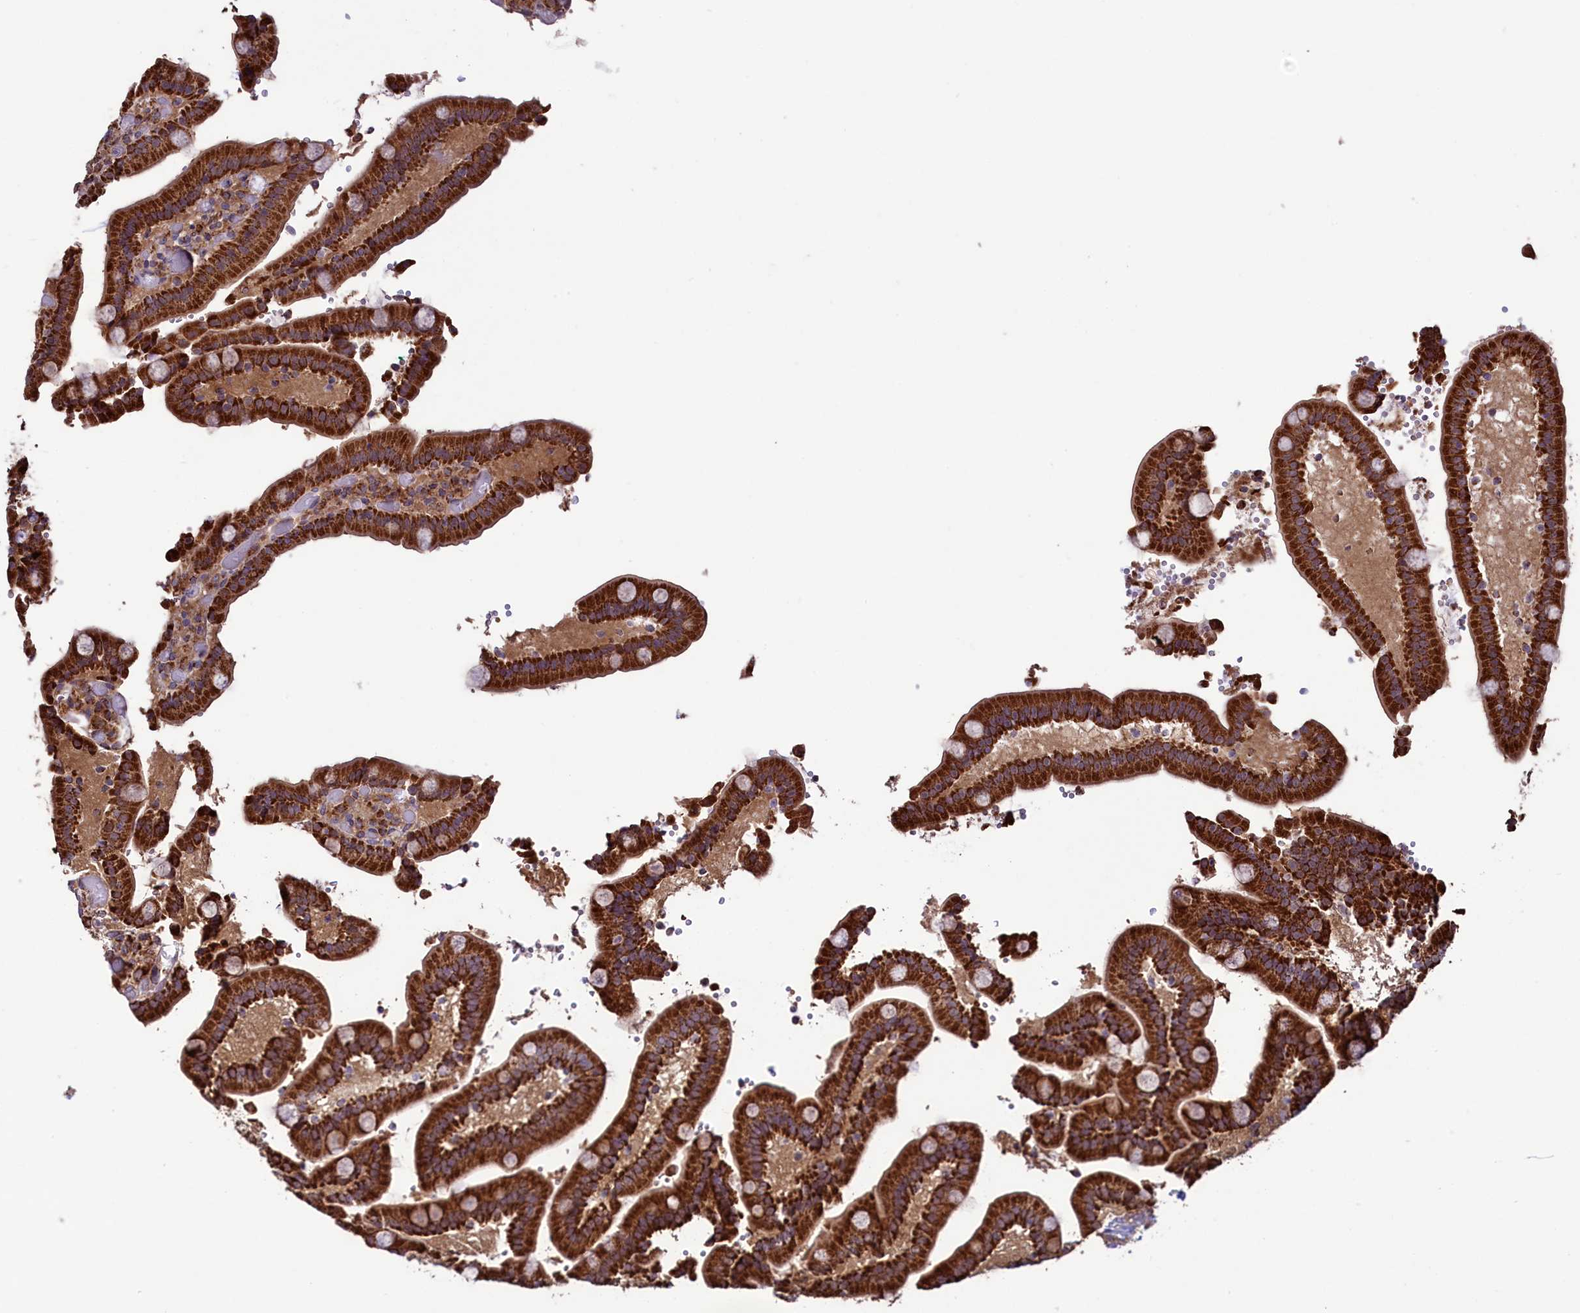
{"staining": {"intensity": "strong", "quantity": ">75%", "location": "cytoplasmic/membranous"}, "tissue": "duodenum", "cell_type": "Glandular cells", "image_type": "normal", "snomed": [{"axis": "morphology", "description": "Normal tissue, NOS"}, {"axis": "topography", "description": "Duodenum"}], "caption": "IHC photomicrograph of benign duodenum stained for a protein (brown), which reveals high levels of strong cytoplasmic/membranous positivity in about >75% of glandular cells.", "gene": "STARD5", "patient": {"sex": "female", "age": 62}}